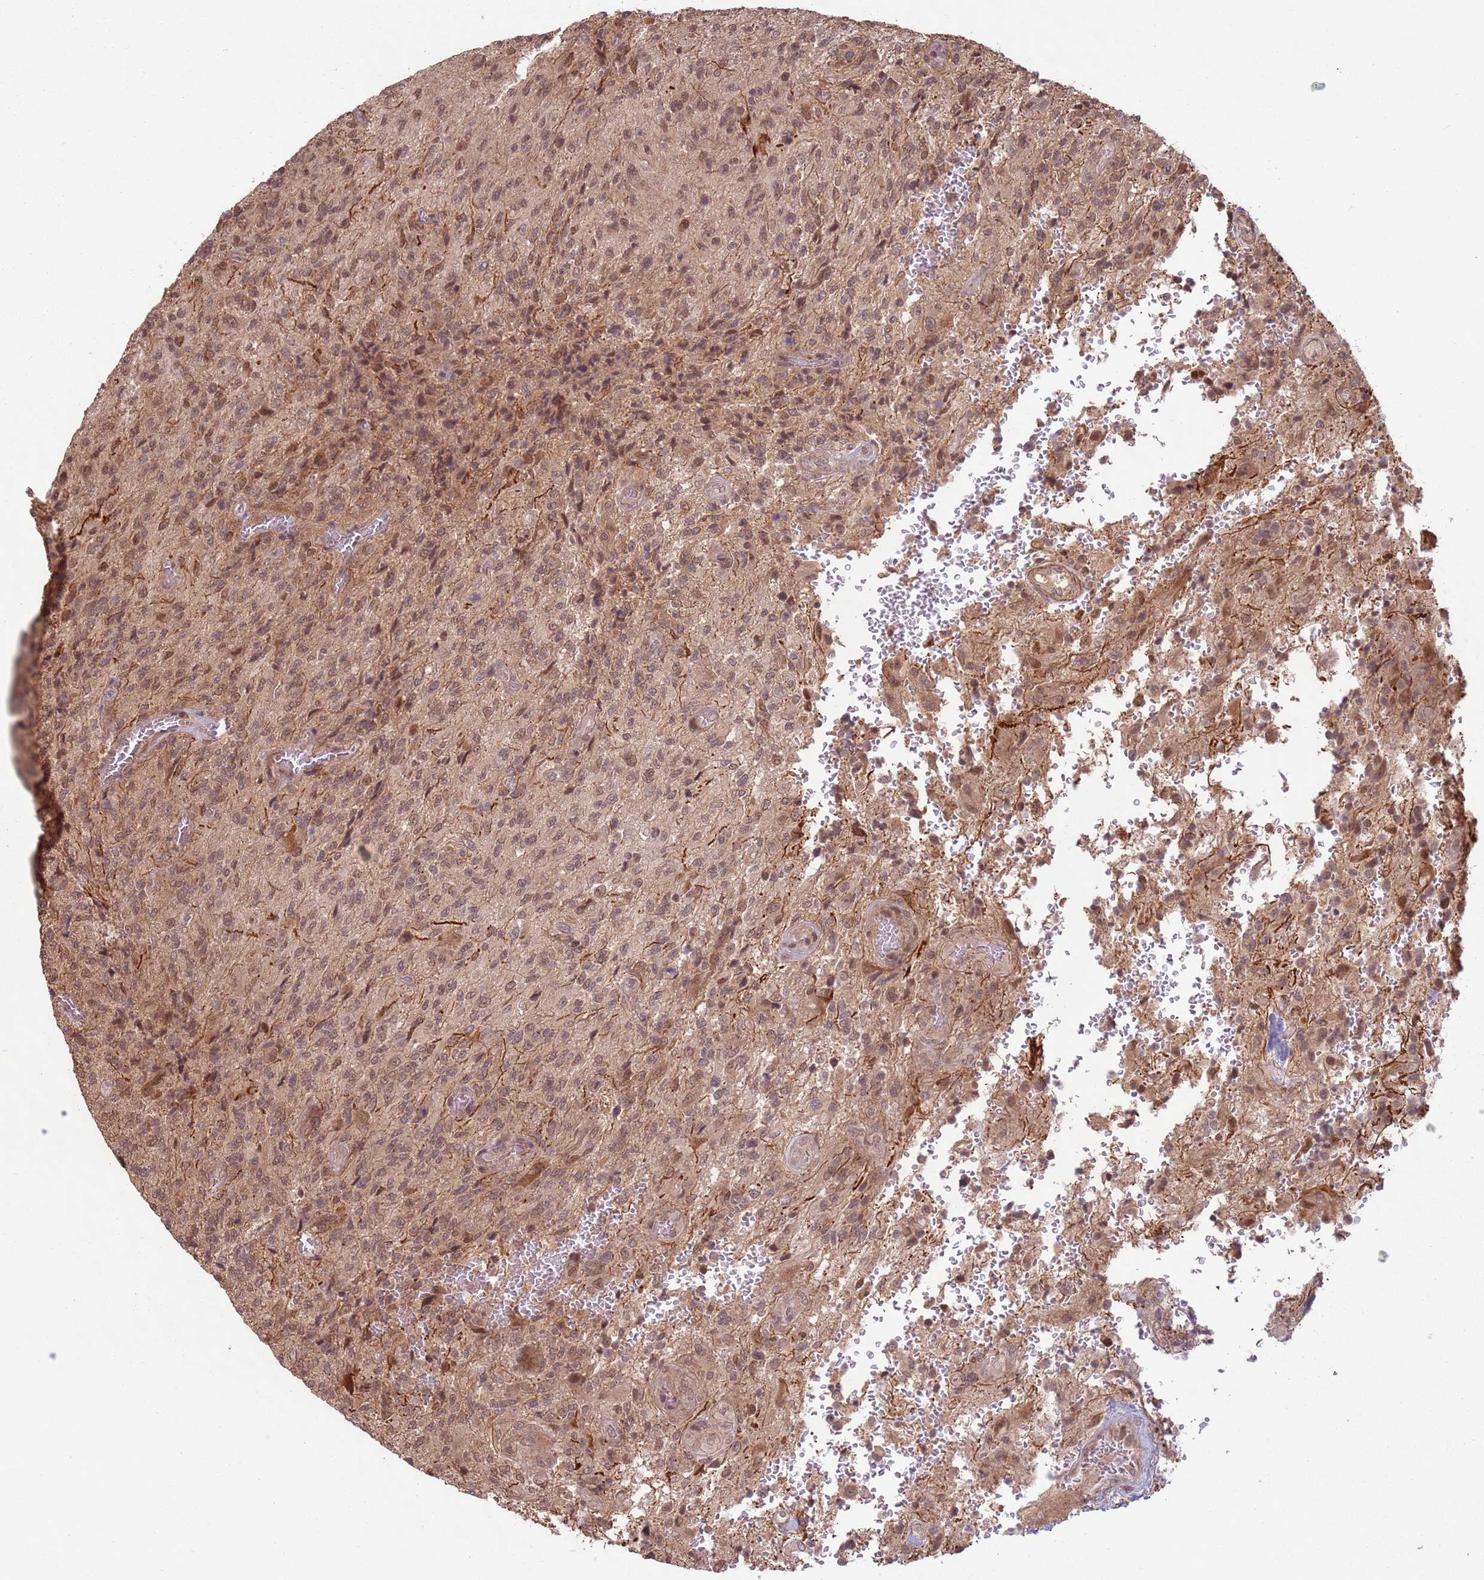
{"staining": {"intensity": "moderate", "quantity": ">75%", "location": "nuclear"}, "tissue": "glioma", "cell_type": "Tumor cells", "image_type": "cancer", "snomed": [{"axis": "morphology", "description": "Normal tissue, NOS"}, {"axis": "morphology", "description": "Glioma, malignant, High grade"}, {"axis": "topography", "description": "Cerebral cortex"}], "caption": "High-grade glioma (malignant) stained with a brown dye exhibits moderate nuclear positive expression in approximately >75% of tumor cells.", "gene": "CCDC154", "patient": {"sex": "male", "age": 56}}